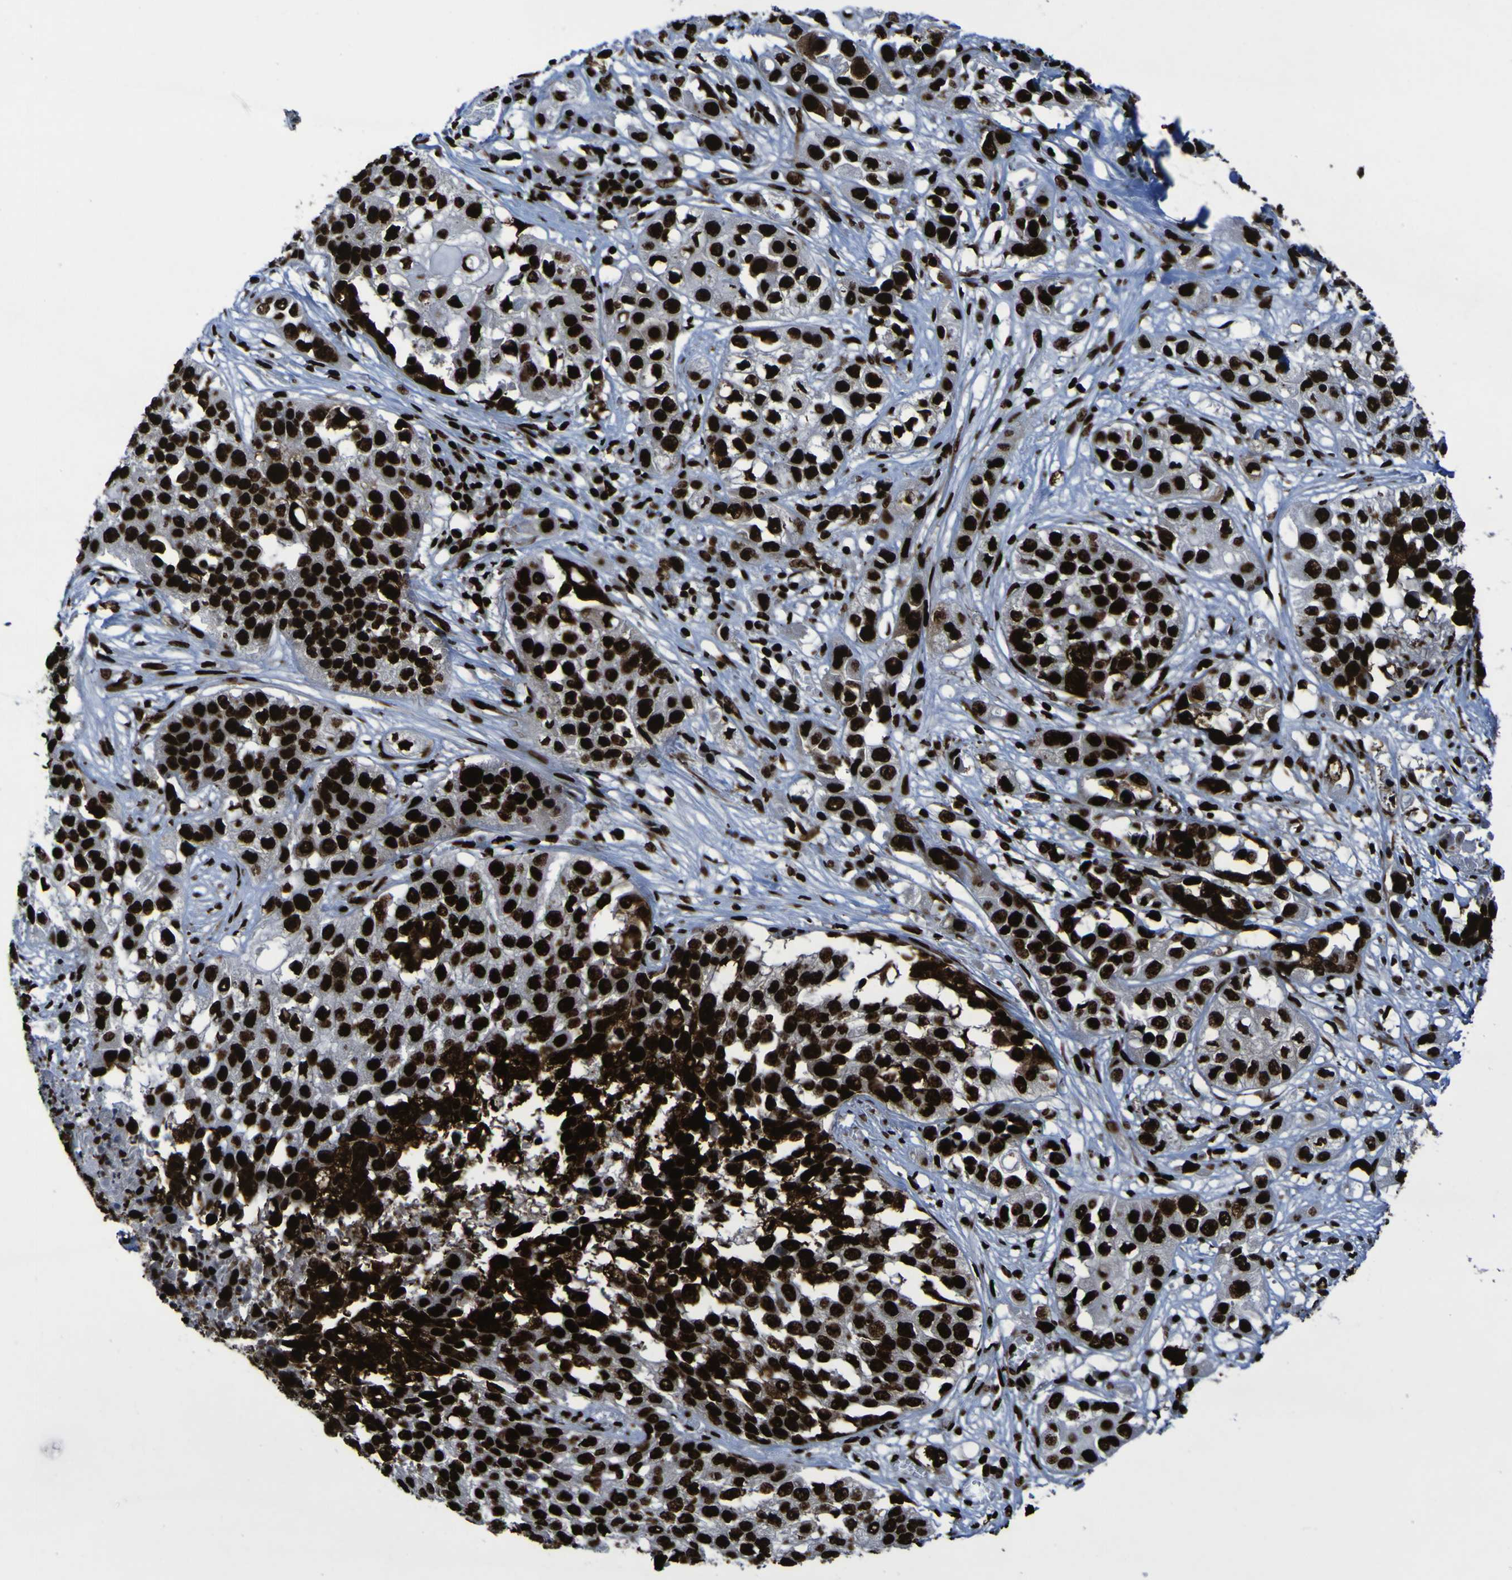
{"staining": {"intensity": "strong", "quantity": ">75%", "location": "nuclear"}, "tissue": "lung cancer", "cell_type": "Tumor cells", "image_type": "cancer", "snomed": [{"axis": "morphology", "description": "Squamous cell carcinoma, NOS"}, {"axis": "topography", "description": "Lung"}], "caption": "IHC staining of squamous cell carcinoma (lung), which demonstrates high levels of strong nuclear positivity in approximately >75% of tumor cells indicating strong nuclear protein positivity. The staining was performed using DAB (3,3'-diaminobenzidine) (brown) for protein detection and nuclei were counterstained in hematoxylin (blue).", "gene": "NPM1", "patient": {"sex": "male", "age": 71}}